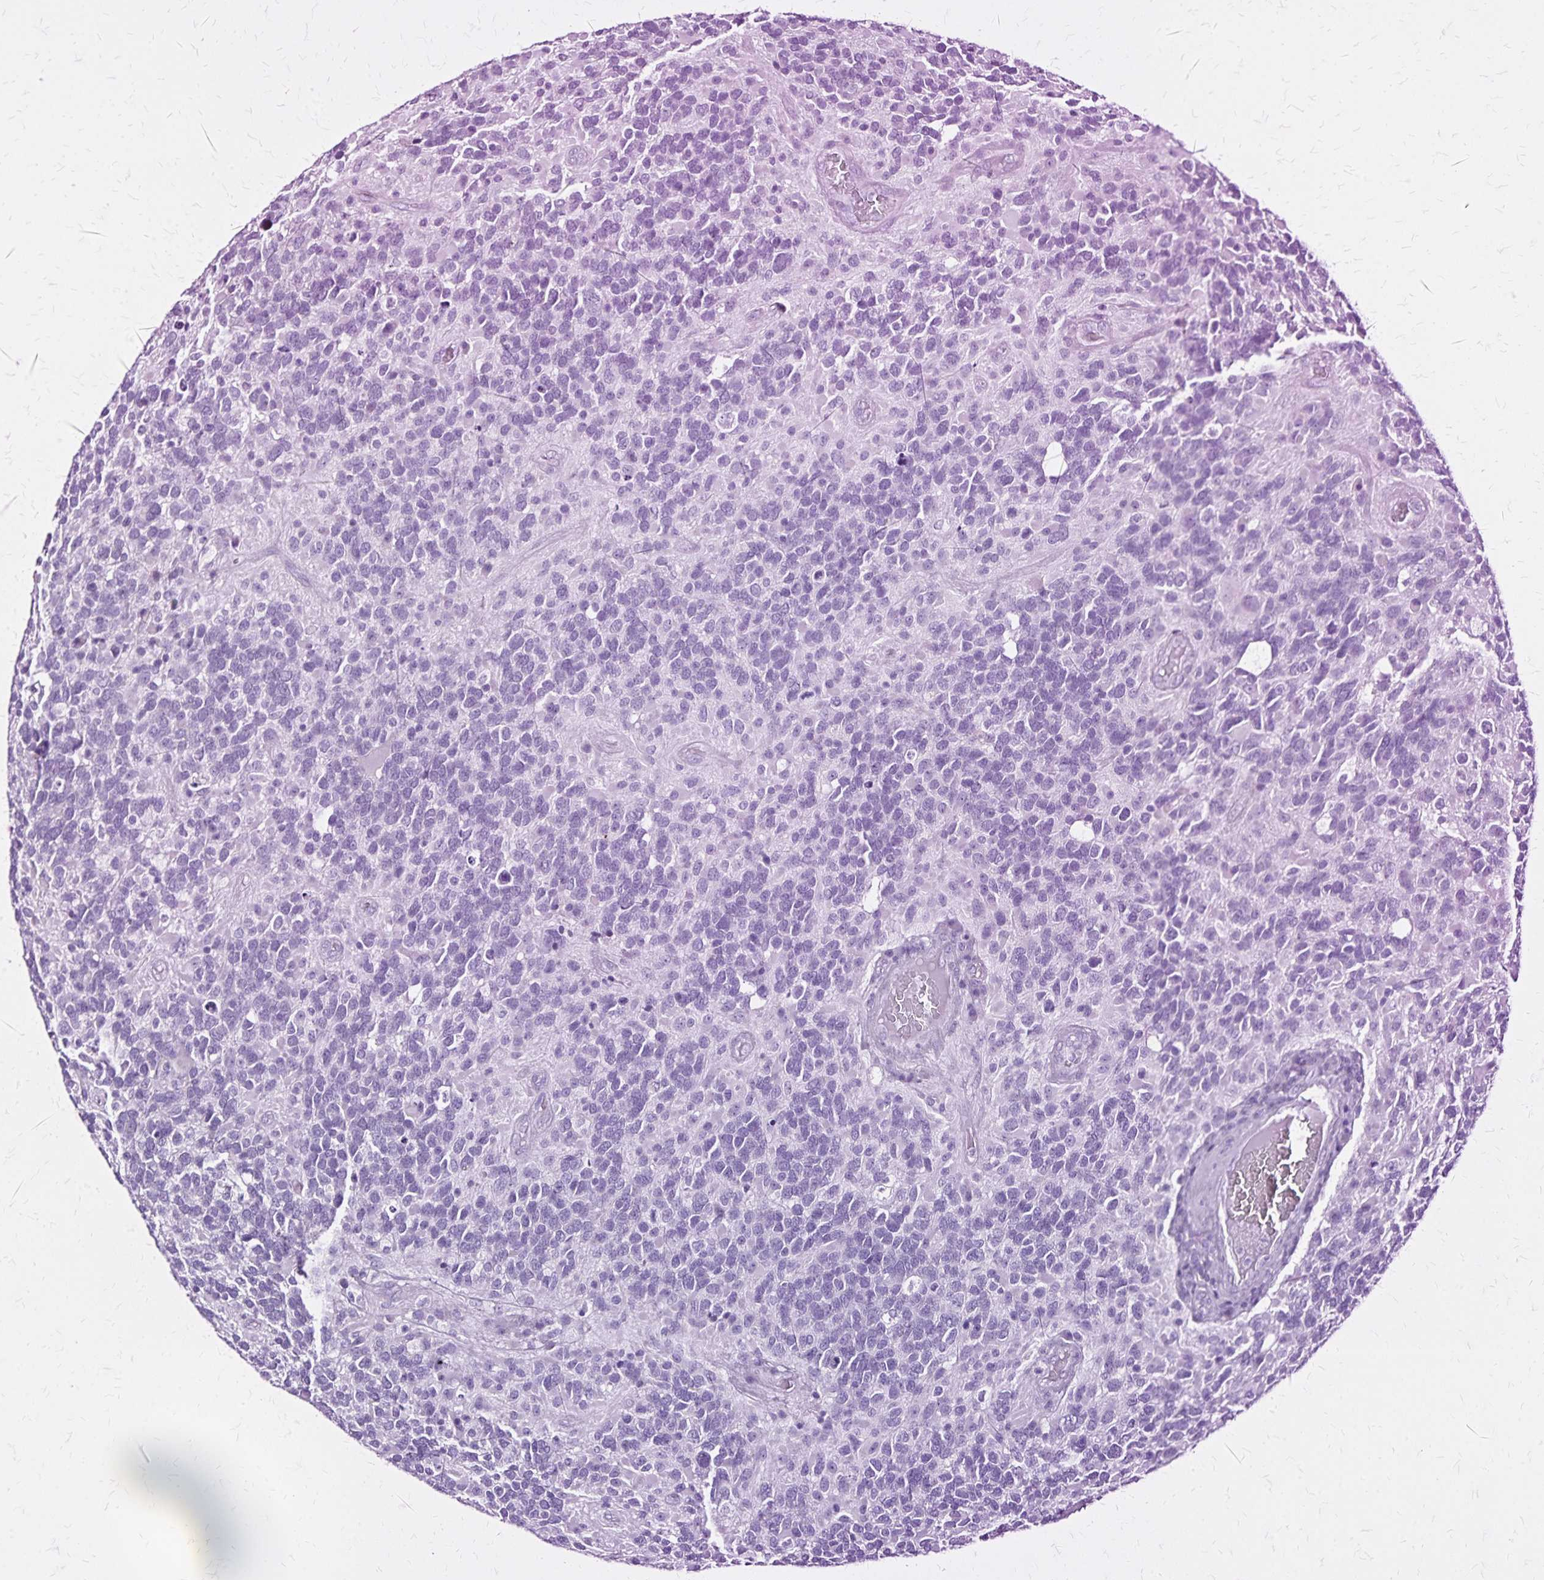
{"staining": {"intensity": "negative", "quantity": "none", "location": "none"}, "tissue": "glioma", "cell_type": "Tumor cells", "image_type": "cancer", "snomed": [{"axis": "morphology", "description": "Glioma, malignant, High grade"}, {"axis": "topography", "description": "Brain"}], "caption": "The image reveals no staining of tumor cells in high-grade glioma (malignant).", "gene": "KRT2", "patient": {"sex": "female", "age": 40}}